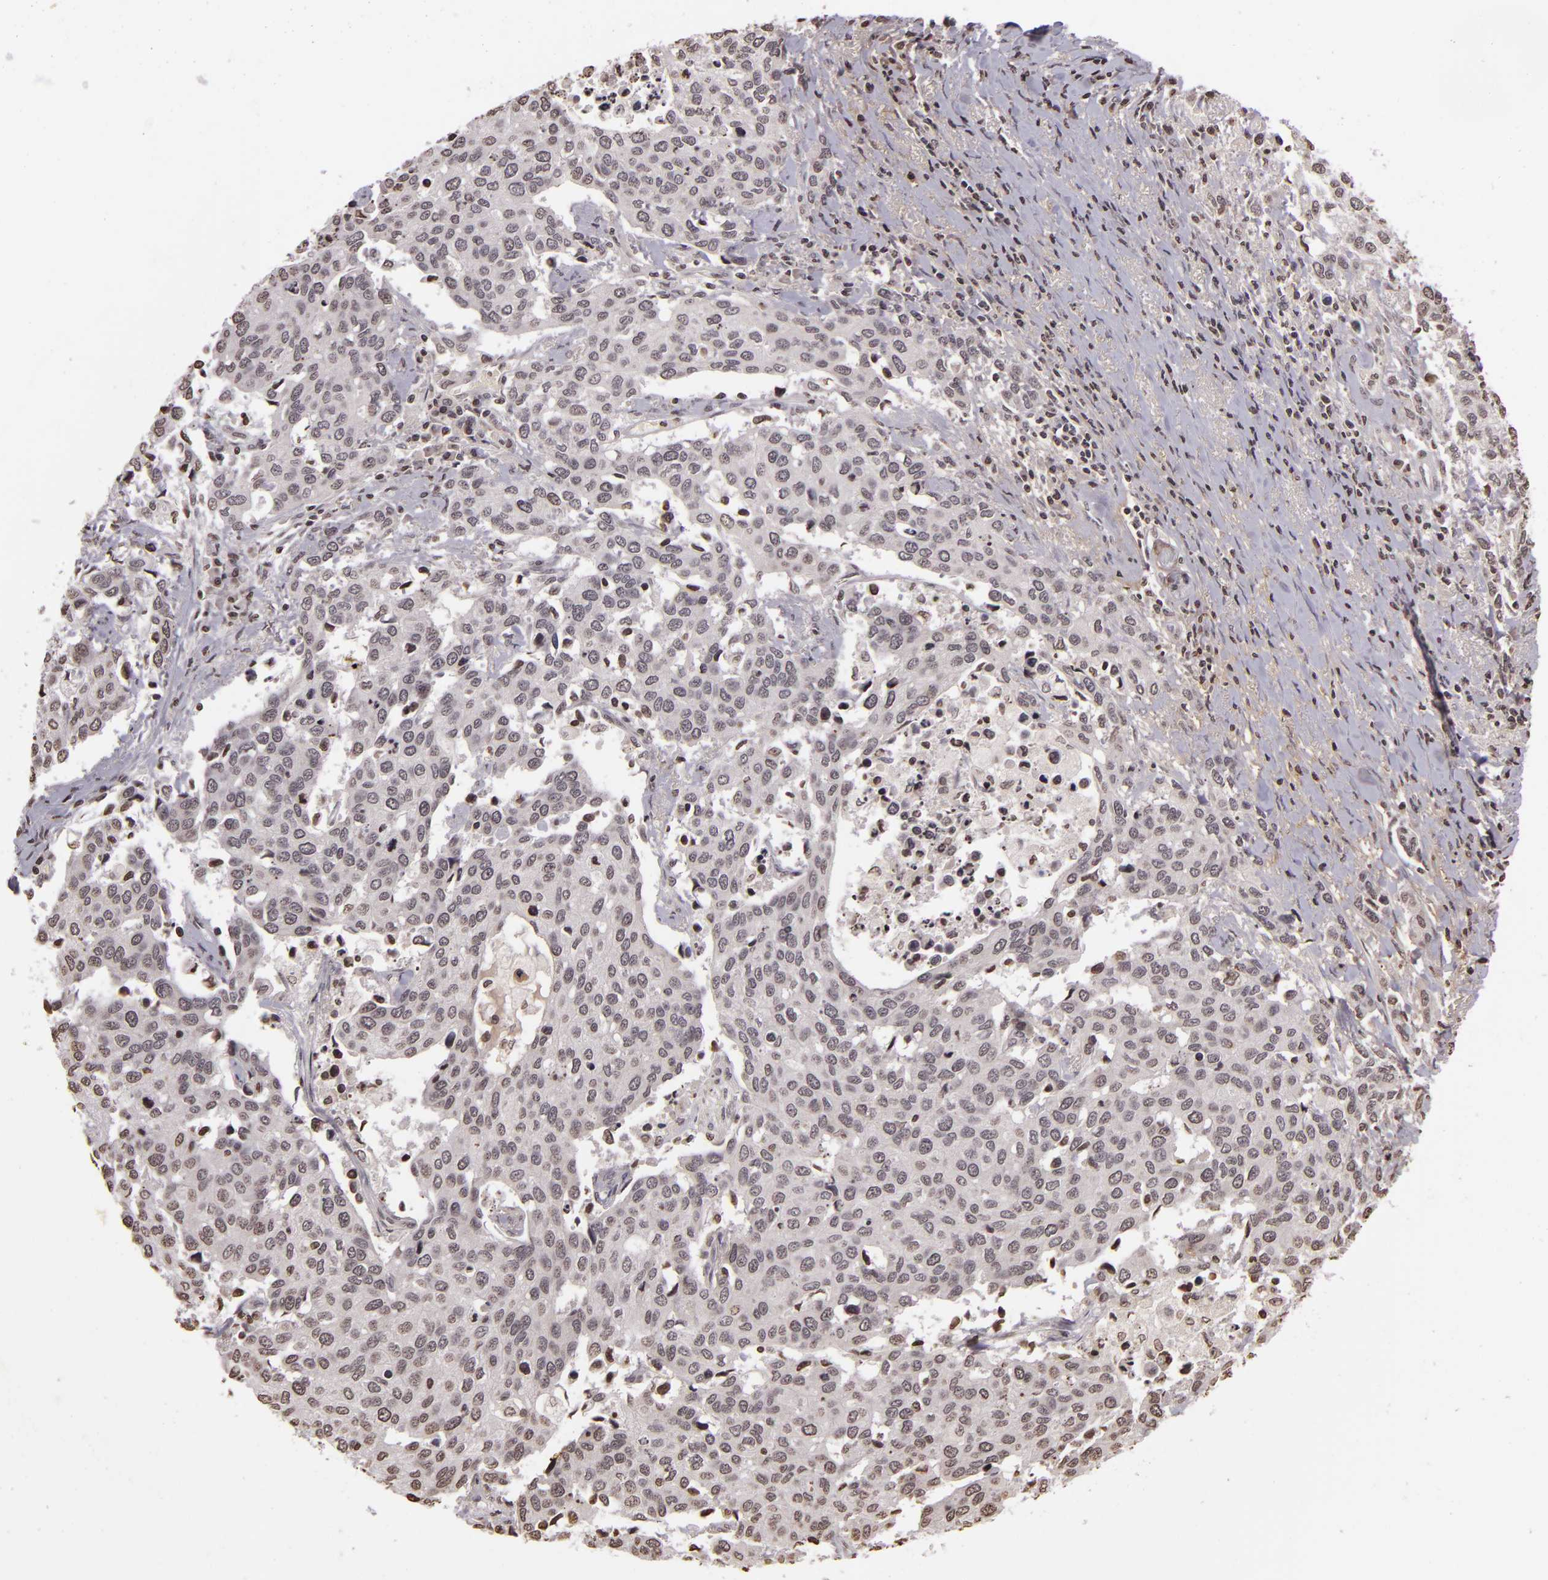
{"staining": {"intensity": "negative", "quantity": "none", "location": "none"}, "tissue": "cervical cancer", "cell_type": "Tumor cells", "image_type": "cancer", "snomed": [{"axis": "morphology", "description": "Squamous cell carcinoma, NOS"}, {"axis": "topography", "description": "Cervix"}], "caption": "DAB (3,3'-diaminobenzidine) immunohistochemical staining of cervical cancer displays no significant staining in tumor cells.", "gene": "THRB", "patient": {"sex": "female", "age": 54}}